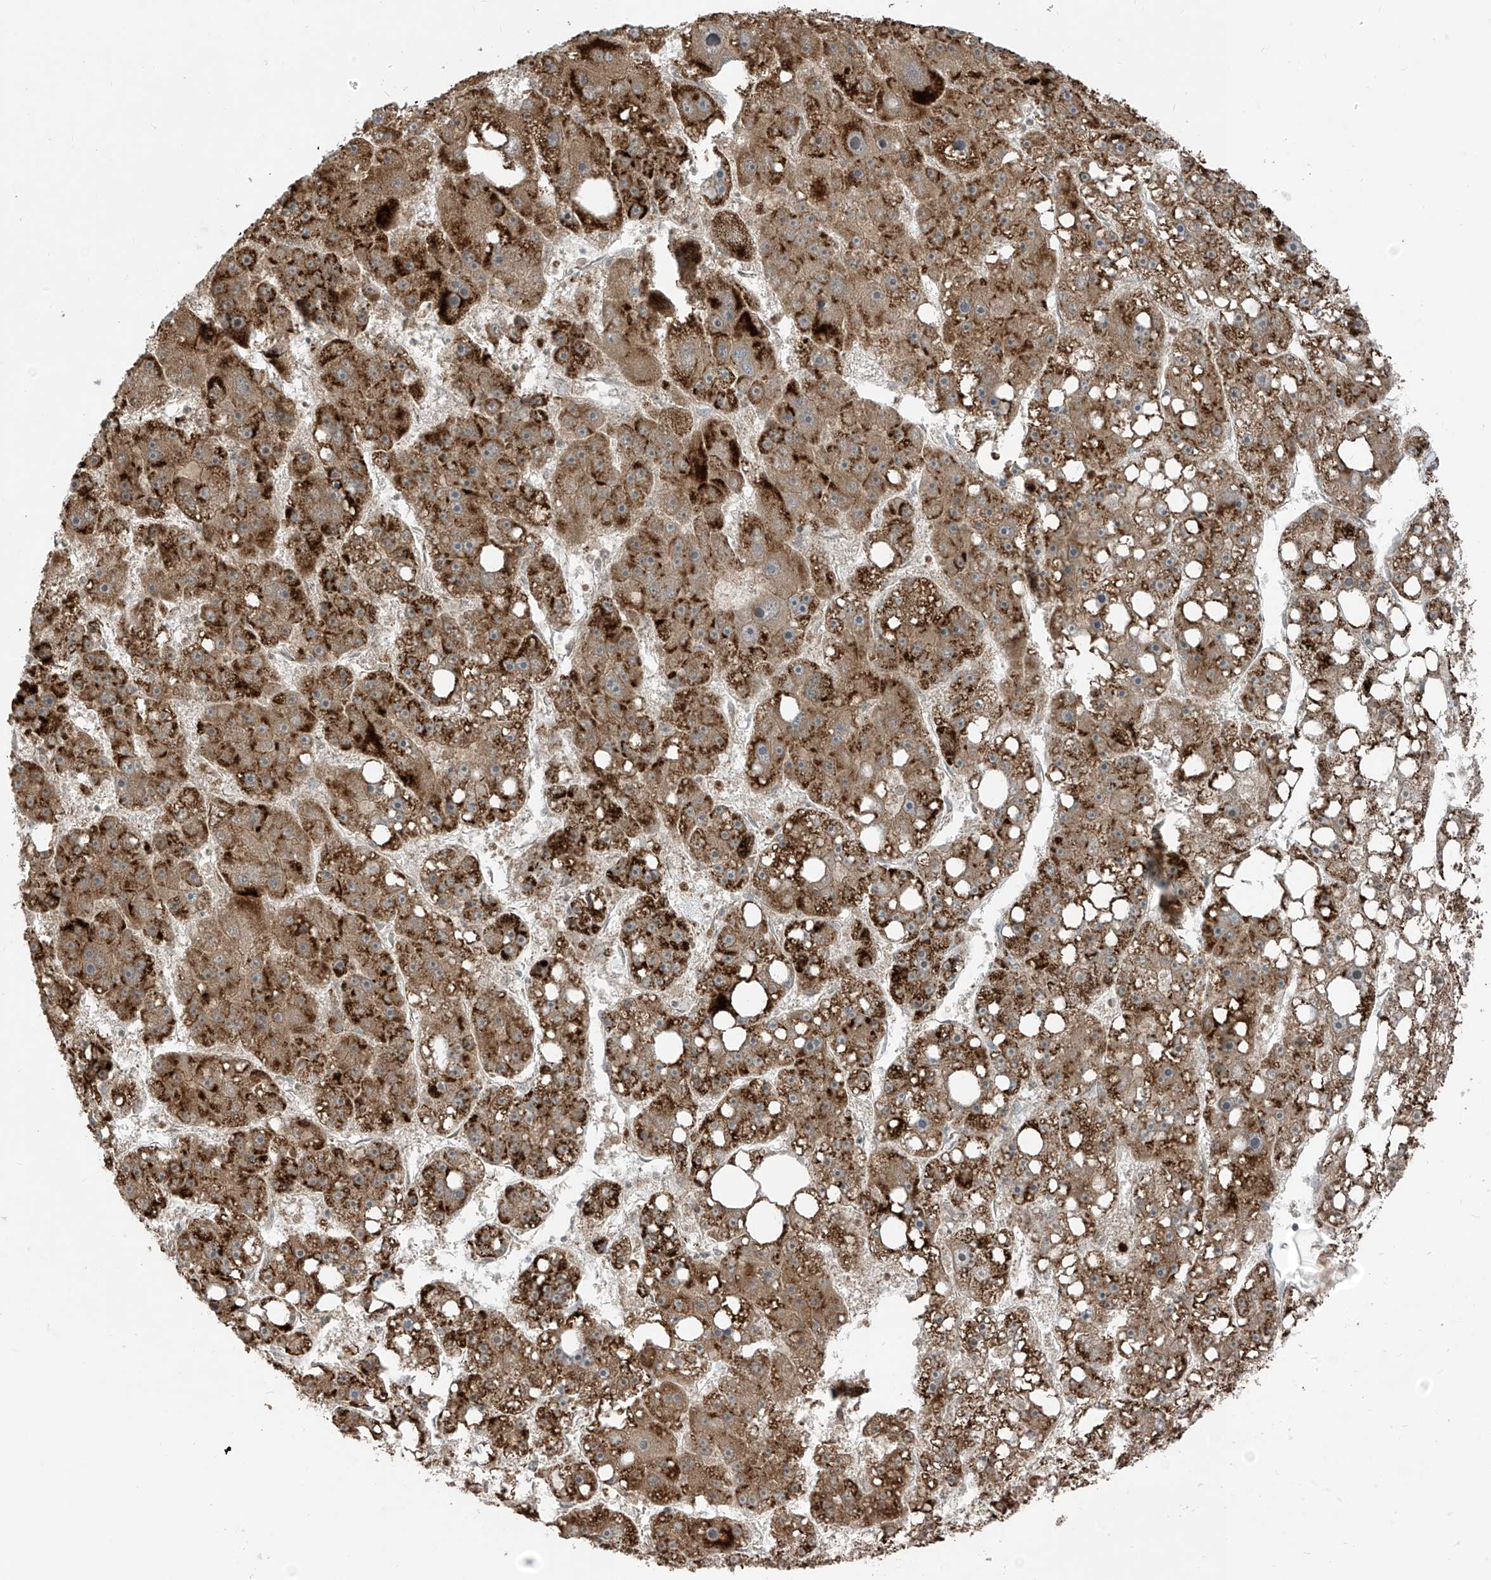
{"staining": {"intensity": "strong", "quantity": ">75%", "location": "cytoplasmic/membranous"}, "tissue": "liver cancer", "cell_type": "Tumor cells", "image_type": "cancer", "snomed": [{"axis": "morphology", "description": "Carcinoma, Hepatocellular, NOS"}, {"axis": "topography", "description": "Liver"}], "caption": "IHC of human liver cancer displays high levels of strong cytoplasmic/membranous staining in approximately >75% of tumor cells. Nuclei are stained in blue.", "gene": "PDE11A", "patient": {"sex": "female", "age": 61}}